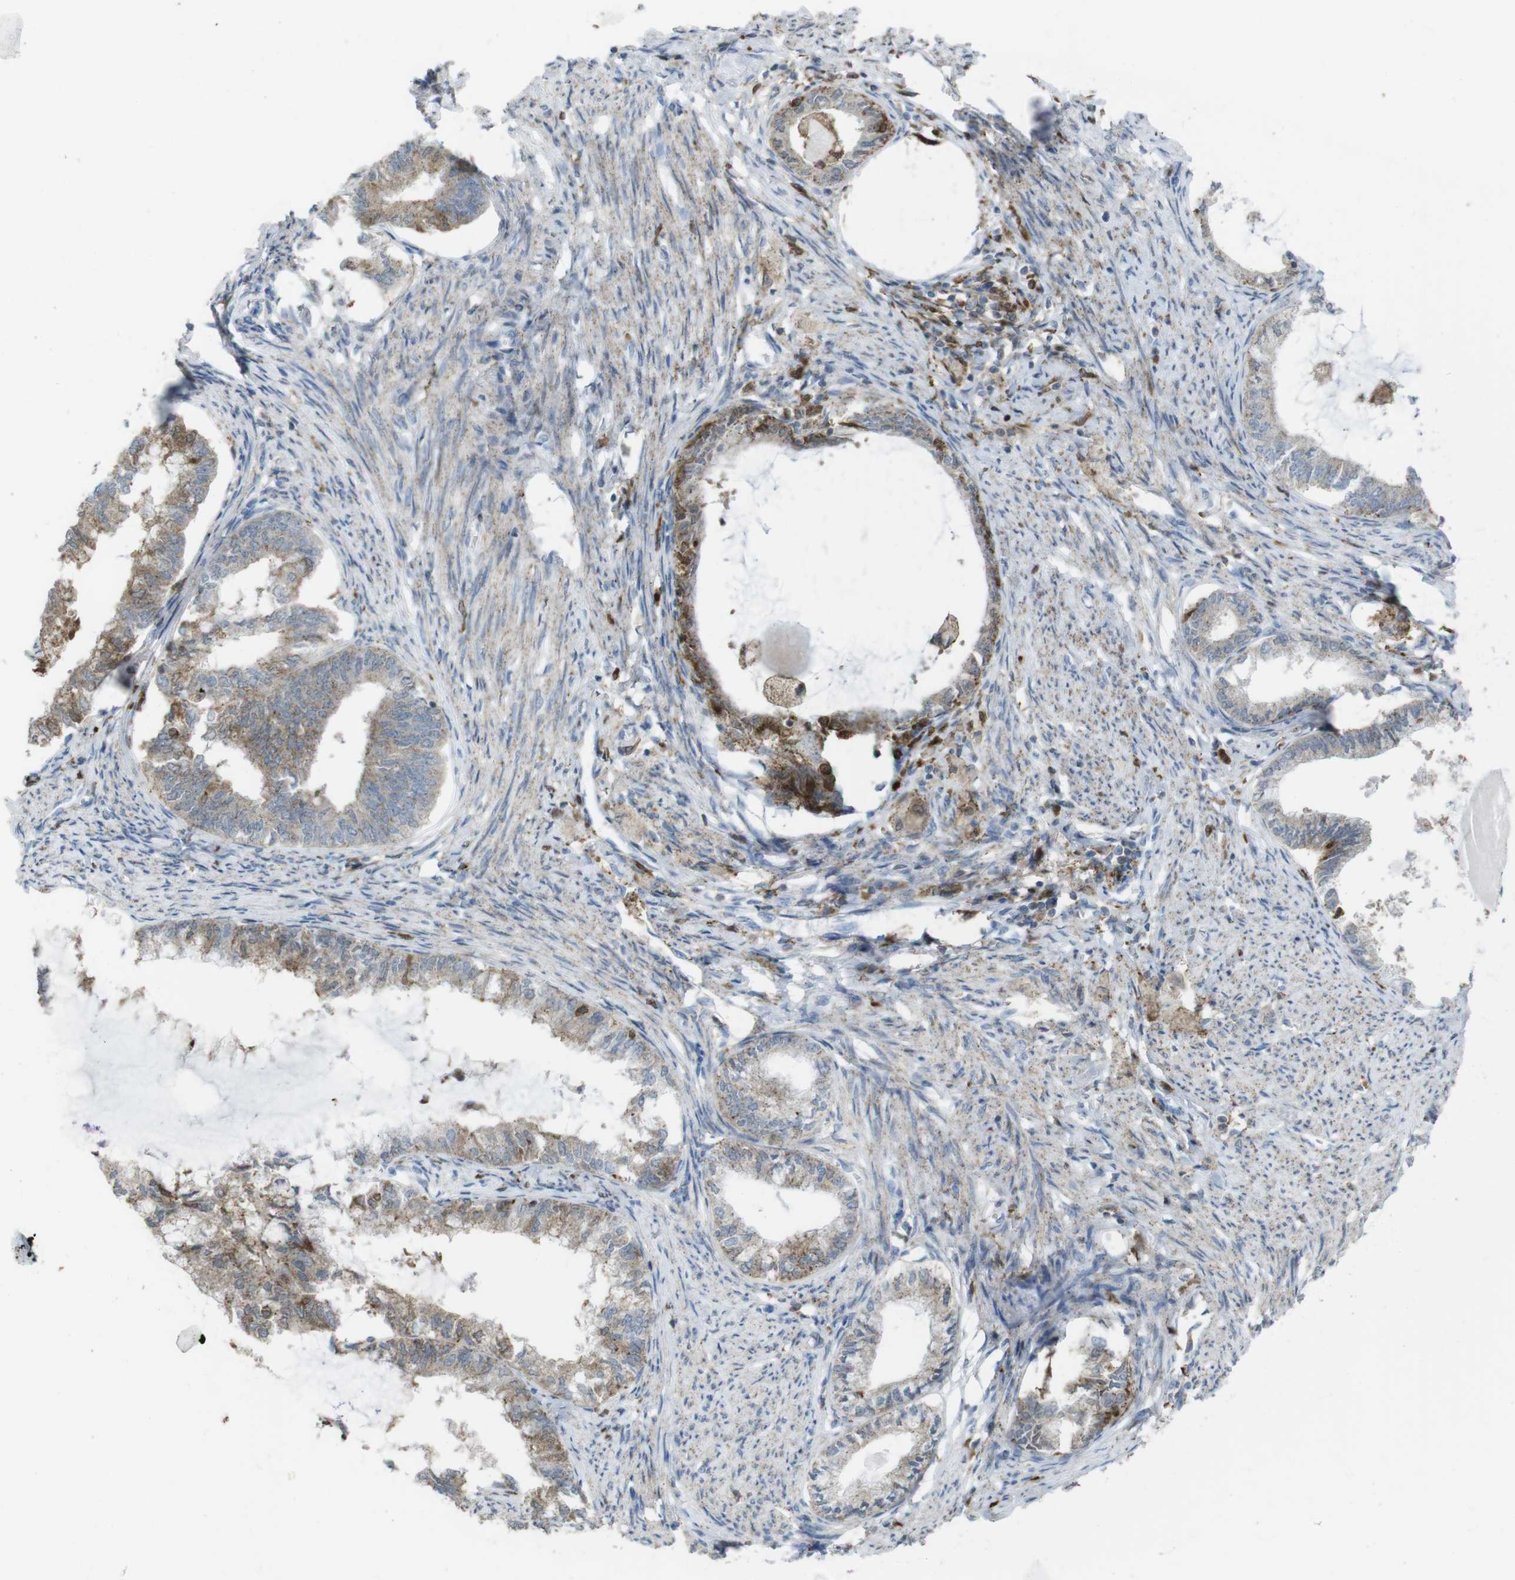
{"staining": {"intensity": "moderate", "quantity": "25%-75%", "location": "cytoplasmic/membranous"}, "tissue": "endometrial cancer", "cell_type": "Tumor cells", "image_type": "cancer", "snomed": [{"axis": "morphology", "description": "Adenocarcinoma, NOS"}, {"axis": "topography", "description": "Endometrium"}], "caption": "Immunohistochemical staining of human endometrial cancer (adenocarcinoma) demonstrates medium levels of moderate cytoplasmic/membranous protein positivity in about 25%-75% of tumor cells.", "gene": "PRKCD", "patient": {"sex": "female", "age": 86}}